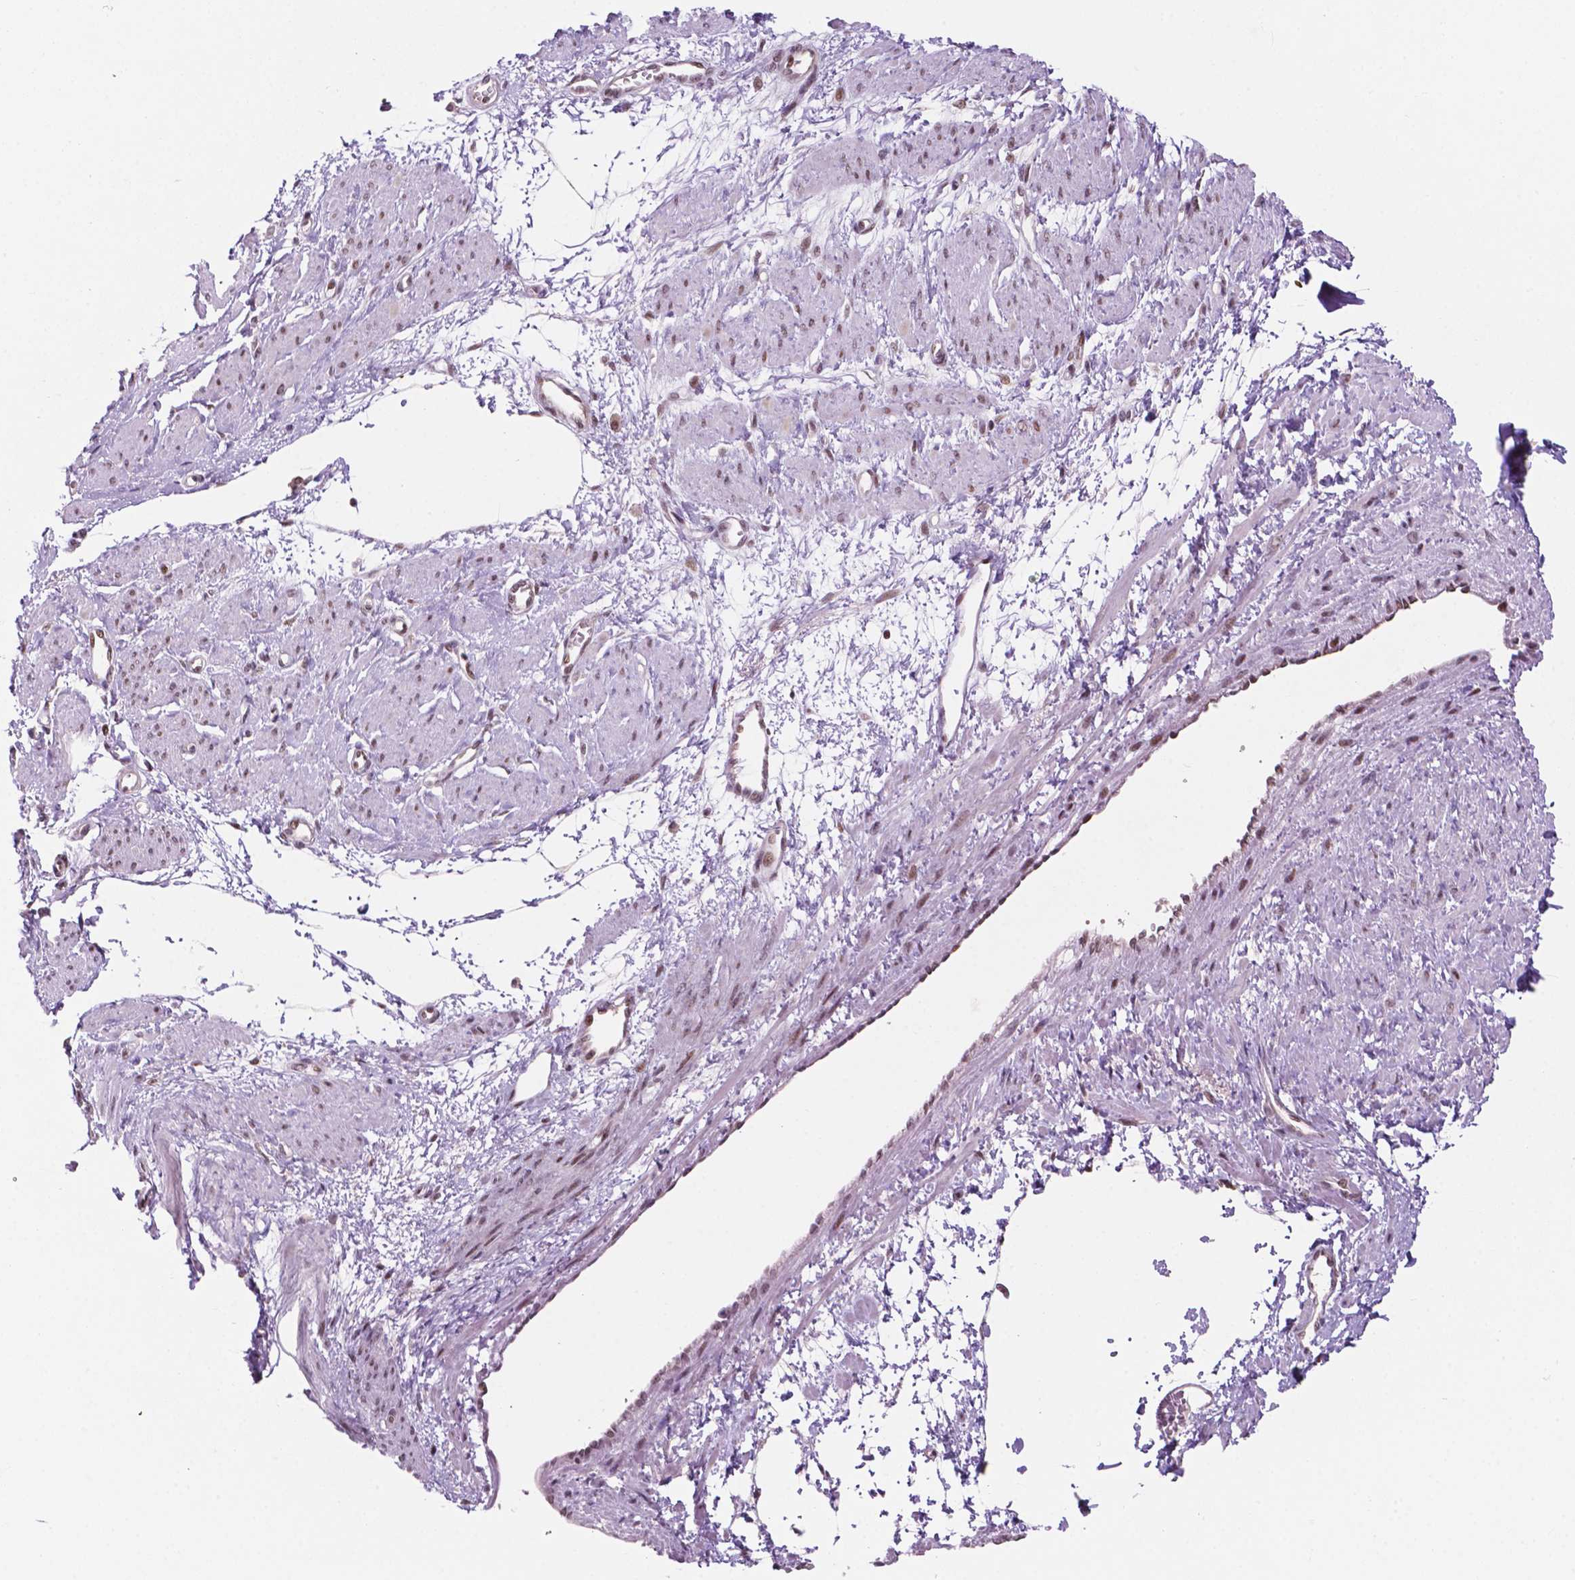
{"staining": {"intensity": "moderate", "quantity": "25%-75%", "location": "nuclear"}, "tissue": "smooth muscle", "cell_type": "Smooth muscle cells", "image_type": "normal", "snomed": [{"axis": "morphology", "description": "Normal tissue, NOS"}, {"axis": "topography", "description": "Smooth muscle"}, {"axis": "topography", "description": "Uterus"}], "caption": "DAB immunohistochemical staining of benign smooth muscle reveals moderate nuclear protein positivity in approximately 25%-75% of smooth muscle cells.", "gene": "PER2", "patient": {"sex": "female", "age": 39}}